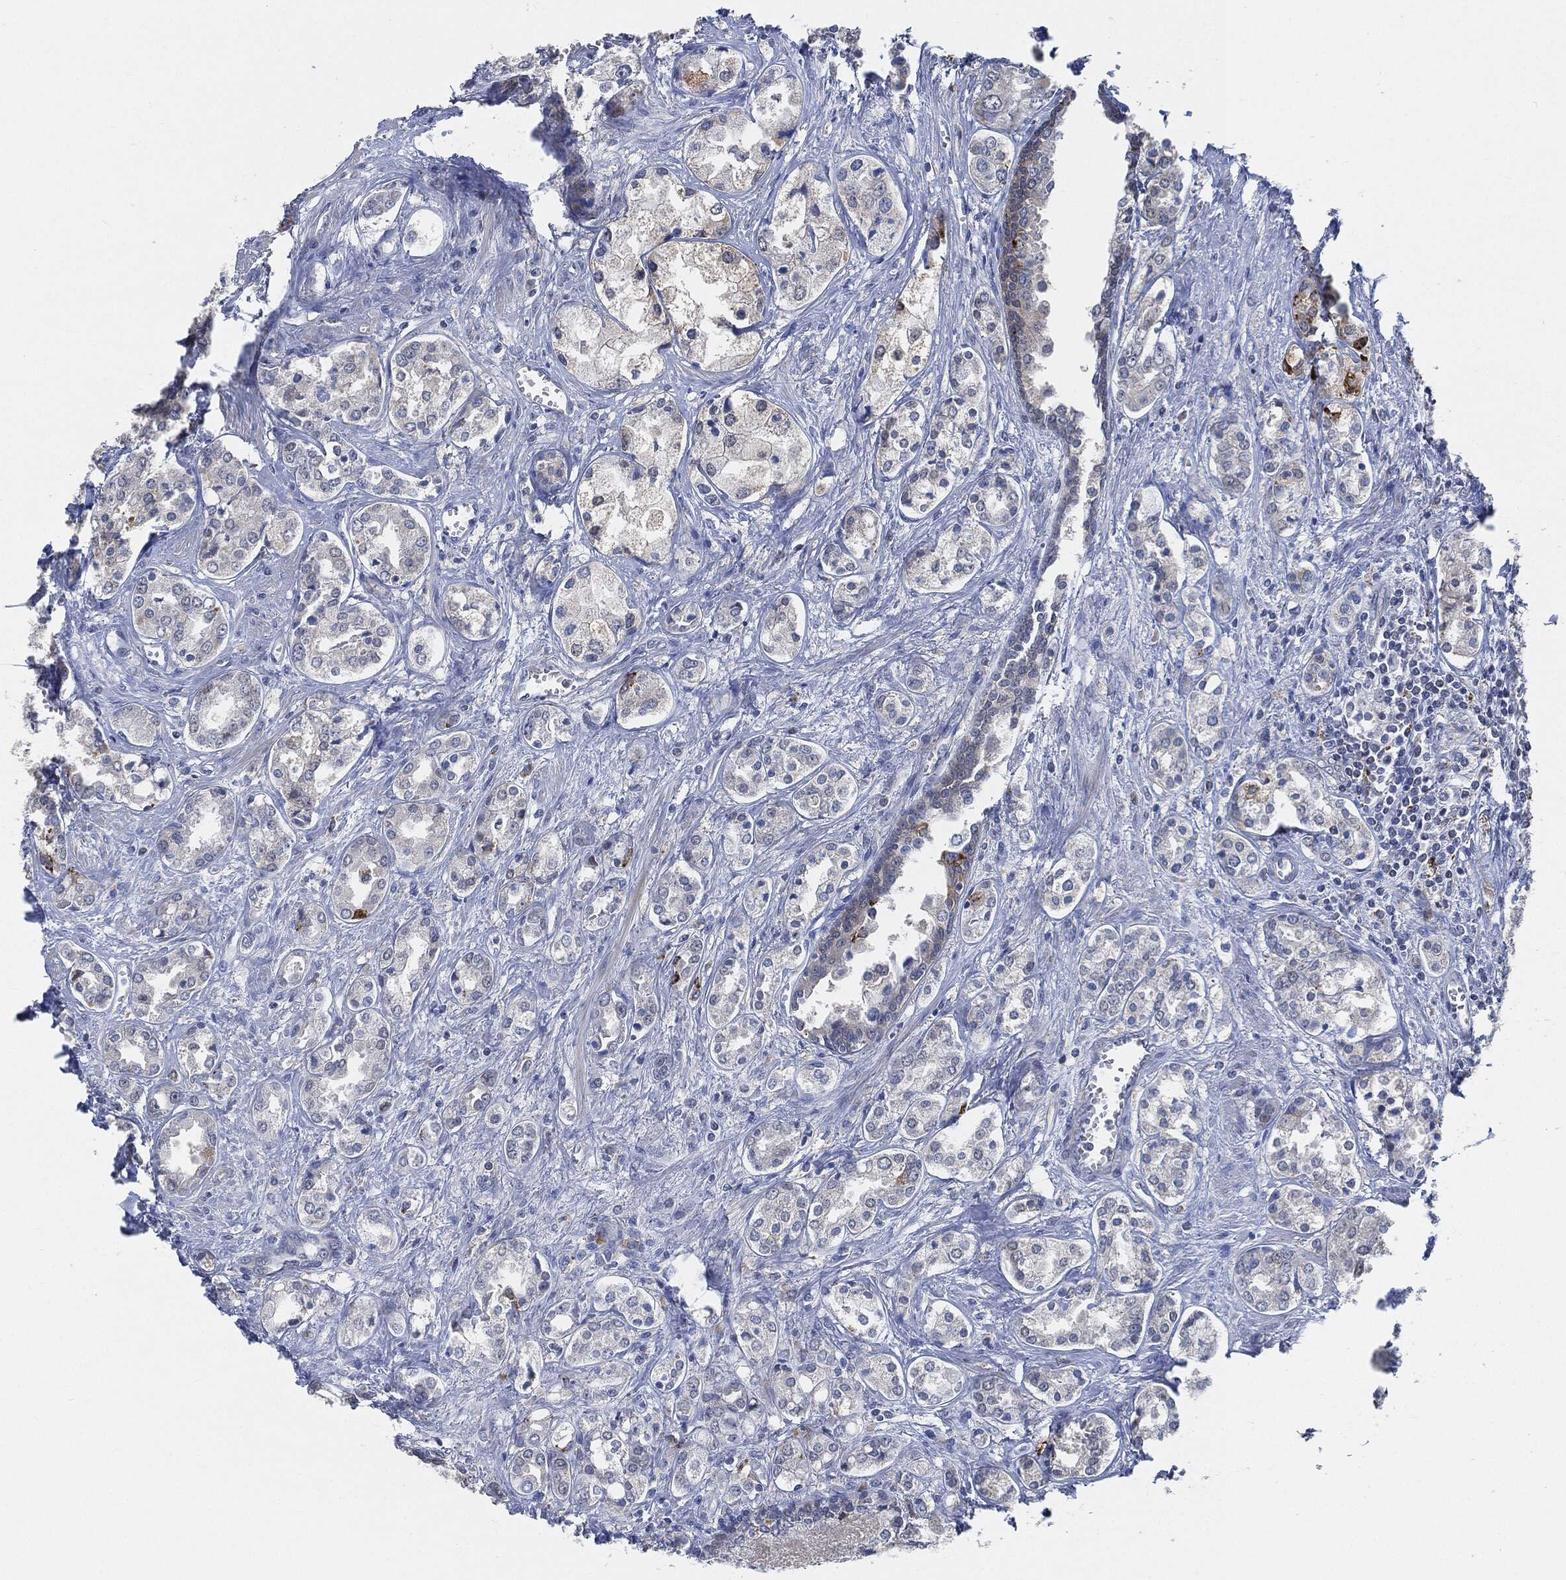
{"staining": {"intensity": "negative", "quantity": "none", "location": "none"}, "tissue": "prostate cancer", "cell_type": "Tumor cells", "image_type": "cancer", "snomed": [{"axis": "morphology", "description": "Adenocarcinoma, NOS"}, {"axis": "topography", "description": "Prostate and seminal vesicle, NOS"}, {"axis": "topography", "description": "Prostate"}], "caption": "Tumor cells show no significant positivity in prostate cancer (adenocarcinoma). (Stains: DAB (3,3'-diaminobenzidine) immunohistochemistry (IHC) with hematoxylin counter stain, Microscopy: brightfield microscopy at high magnification).", "gene": "VSIG4", "patient": {"sex": "male", "age": 62}}